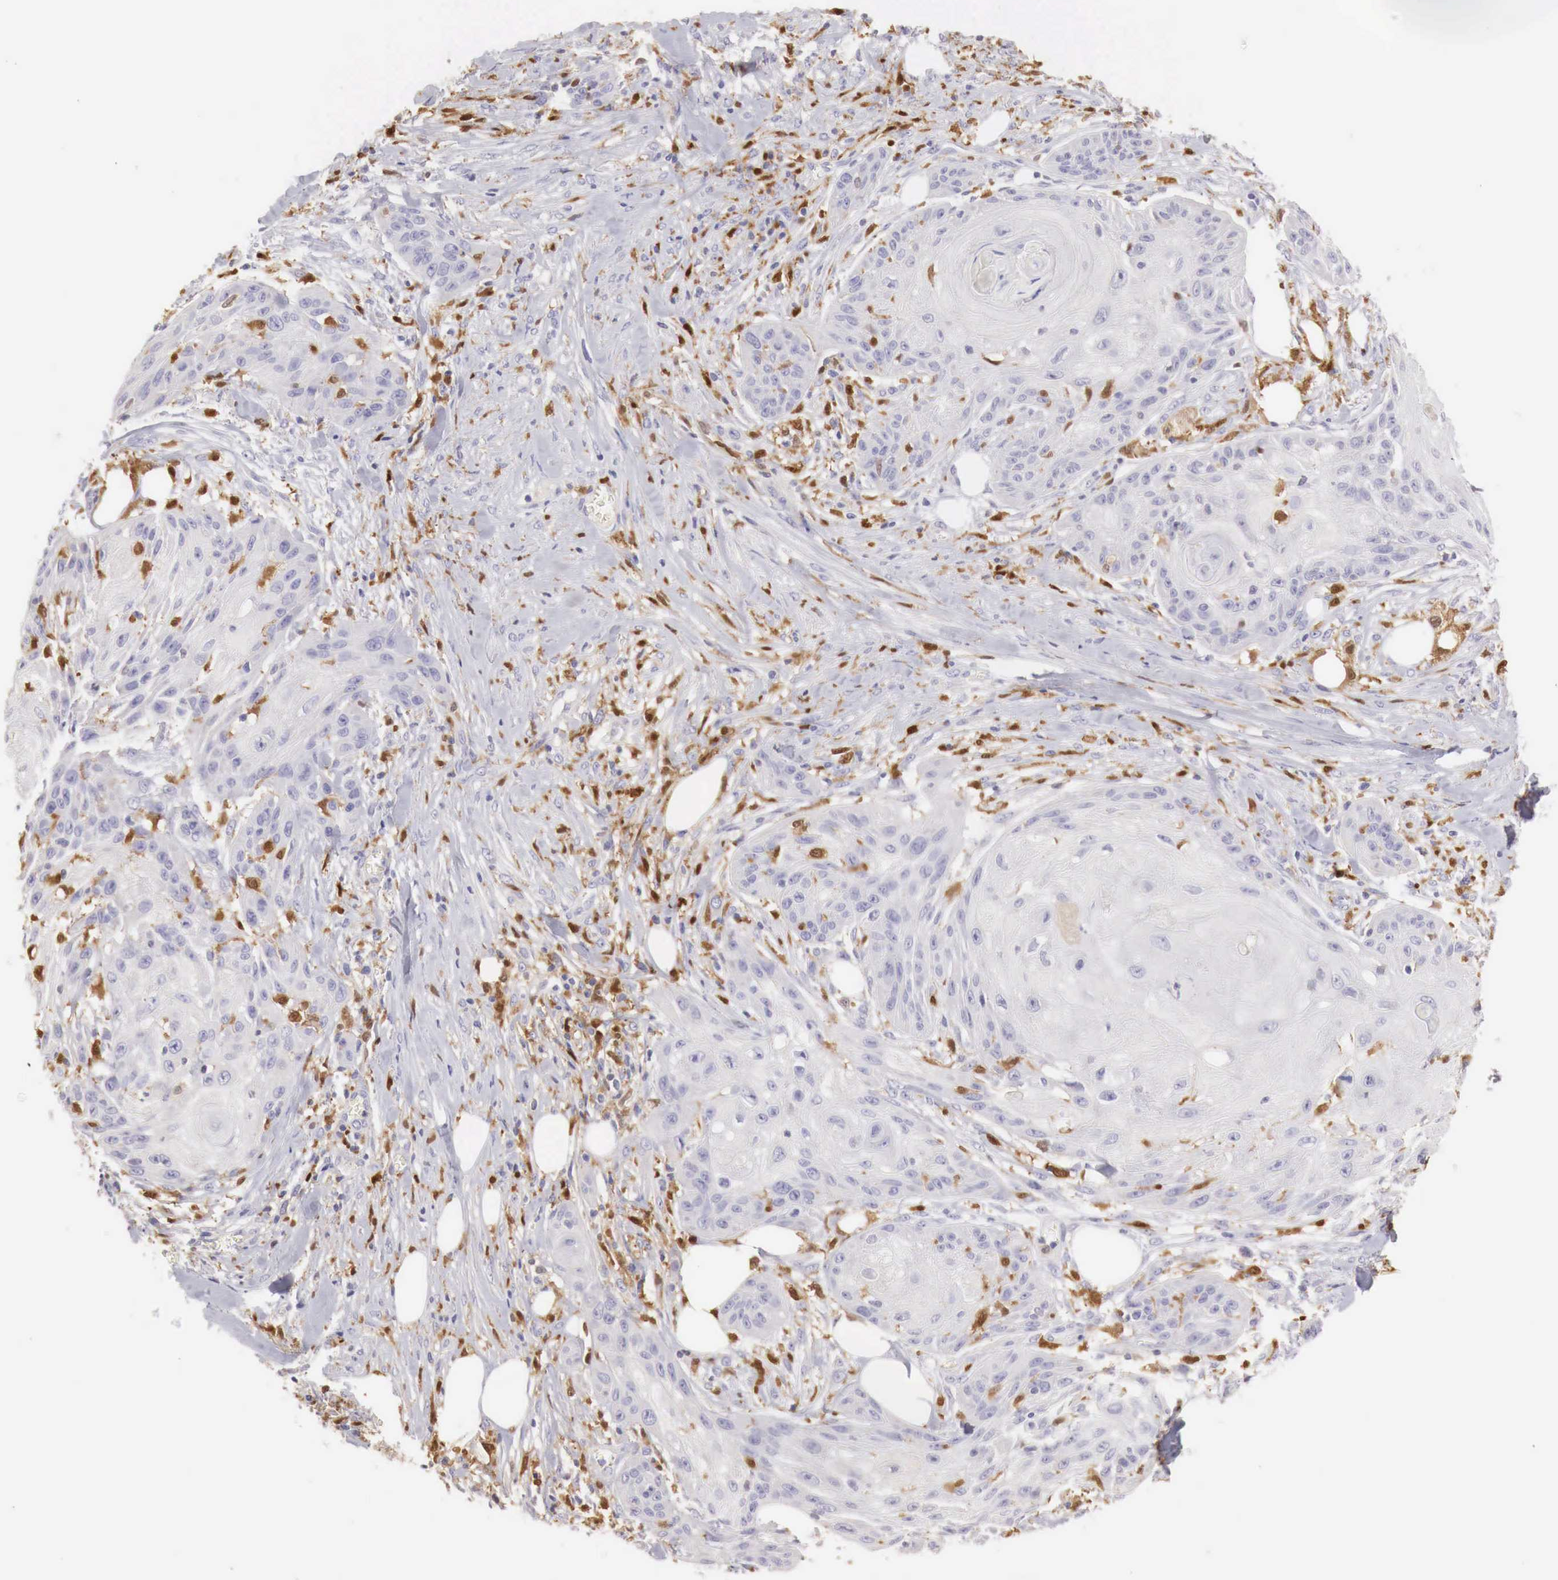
{"staining": {"intensity": "negative", "quantity": "none", "location": "none"}, "tissue": "skin cancer", "cell_type": "Tumor cells", "image_type": "cancer", "snomed": [{"axis": "morphology", "description": "Squamous cell carcinoma, NOS"}, {"axis": "topography", "description": "Skin"}], "caption": "The photomicrograph demonstrates no significant positivity in tumor cells of skin squamous cell carcinoma.", "gene": "RENBP", "patient": {"sex": "female", "age": 88}}